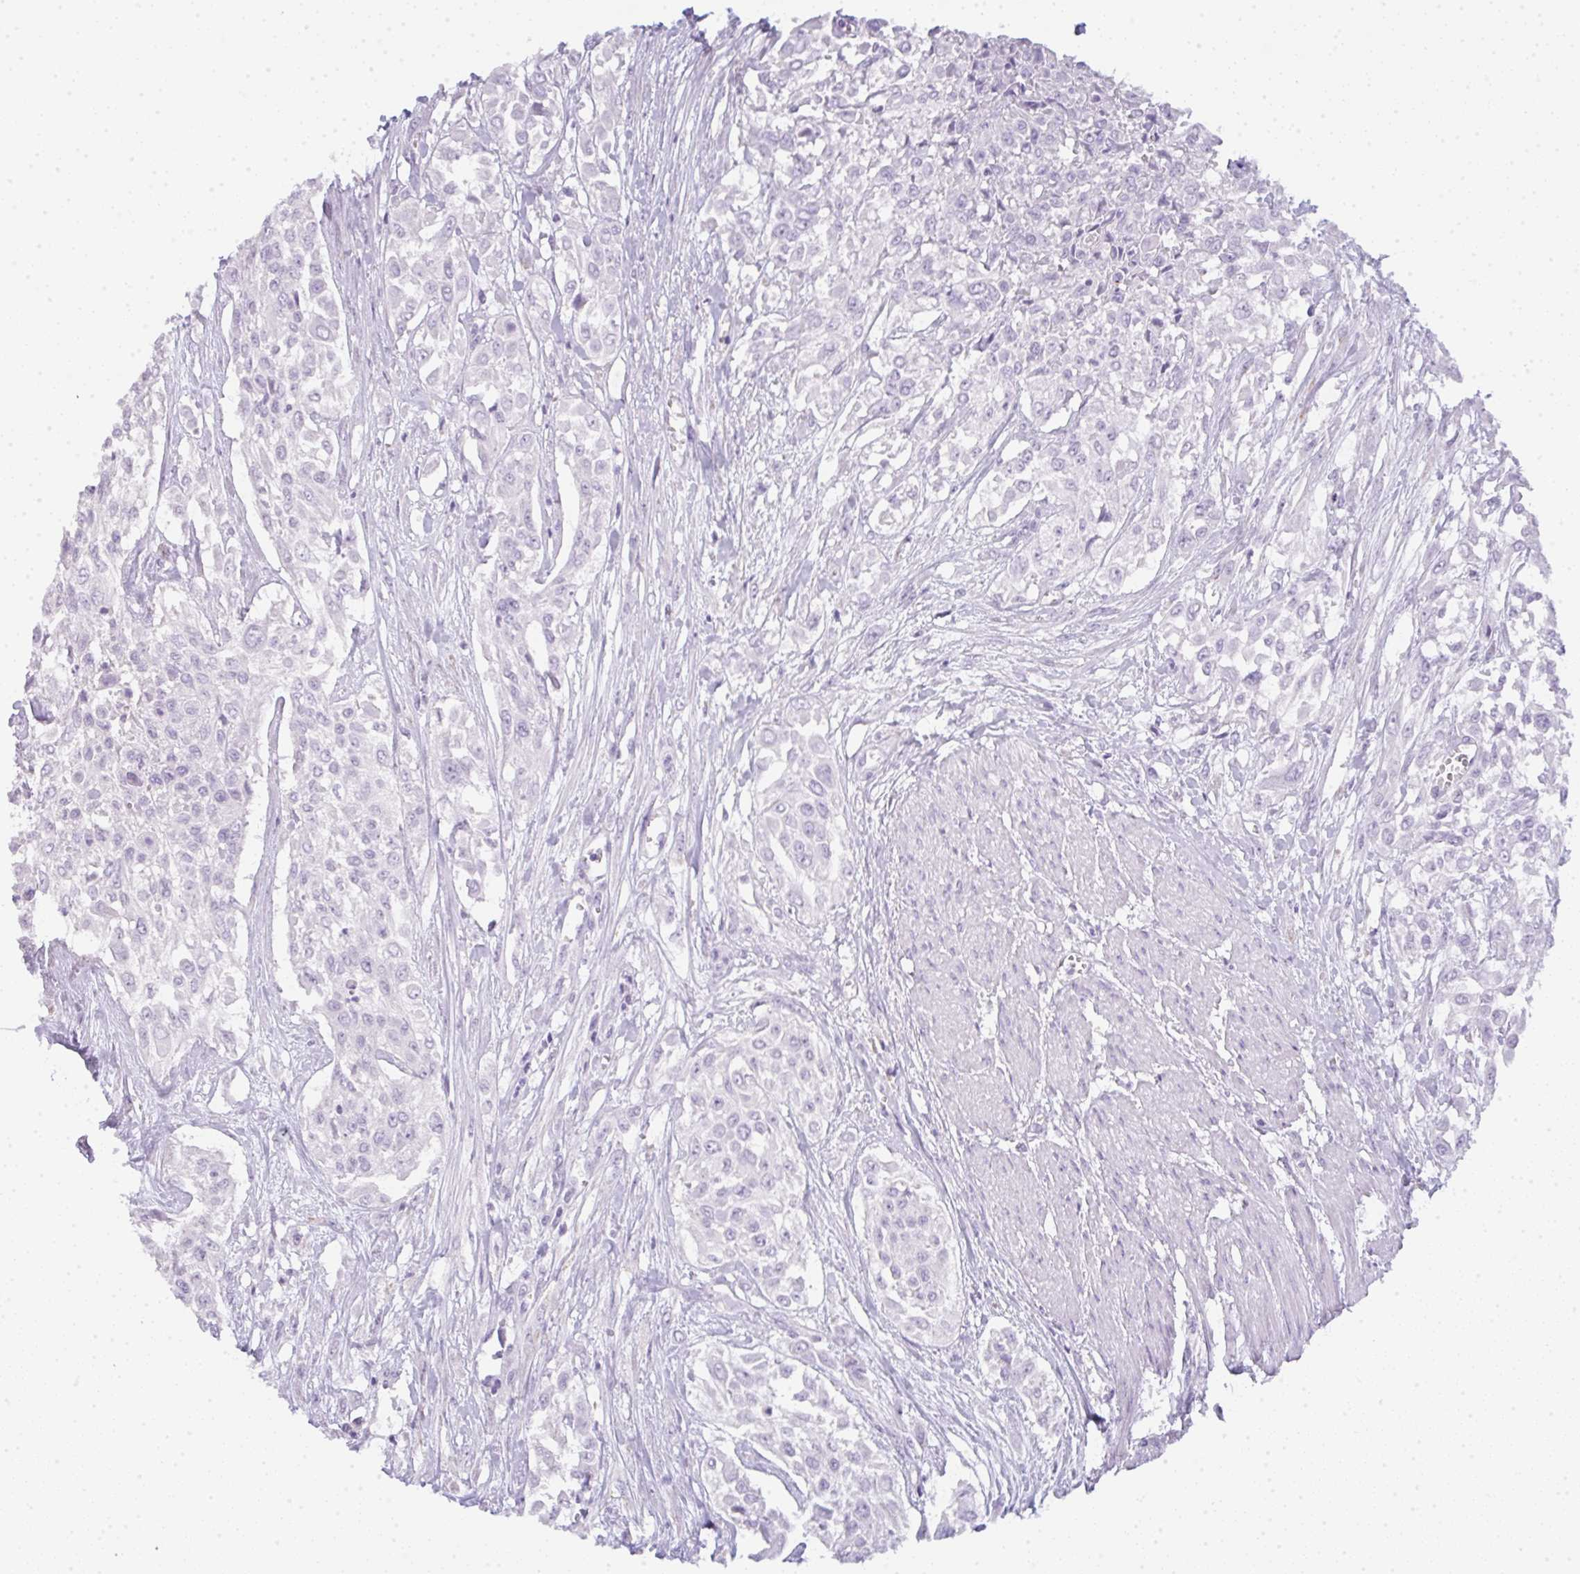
{"staining": {"intensity": "negative", "quantity": "none", "location": "none"}, "tissue": "urothelial cancer", "cell_type": "Tumor cells", "image_type": "cancer", "snomed": [{"axis": "morphology", "description": "Urothelial carcinoma, High grade"}, {"axis": "topography", "description": "Urinary bladder"}], "caption": "Tumor cells show no significant protein positivity in high-grade urothelial carcinoma. (DAB IHC visualized using brightfield microscopy, high magnification).", "gene": "LPAR4", "patient": {"sex": "male", "age": 57}}